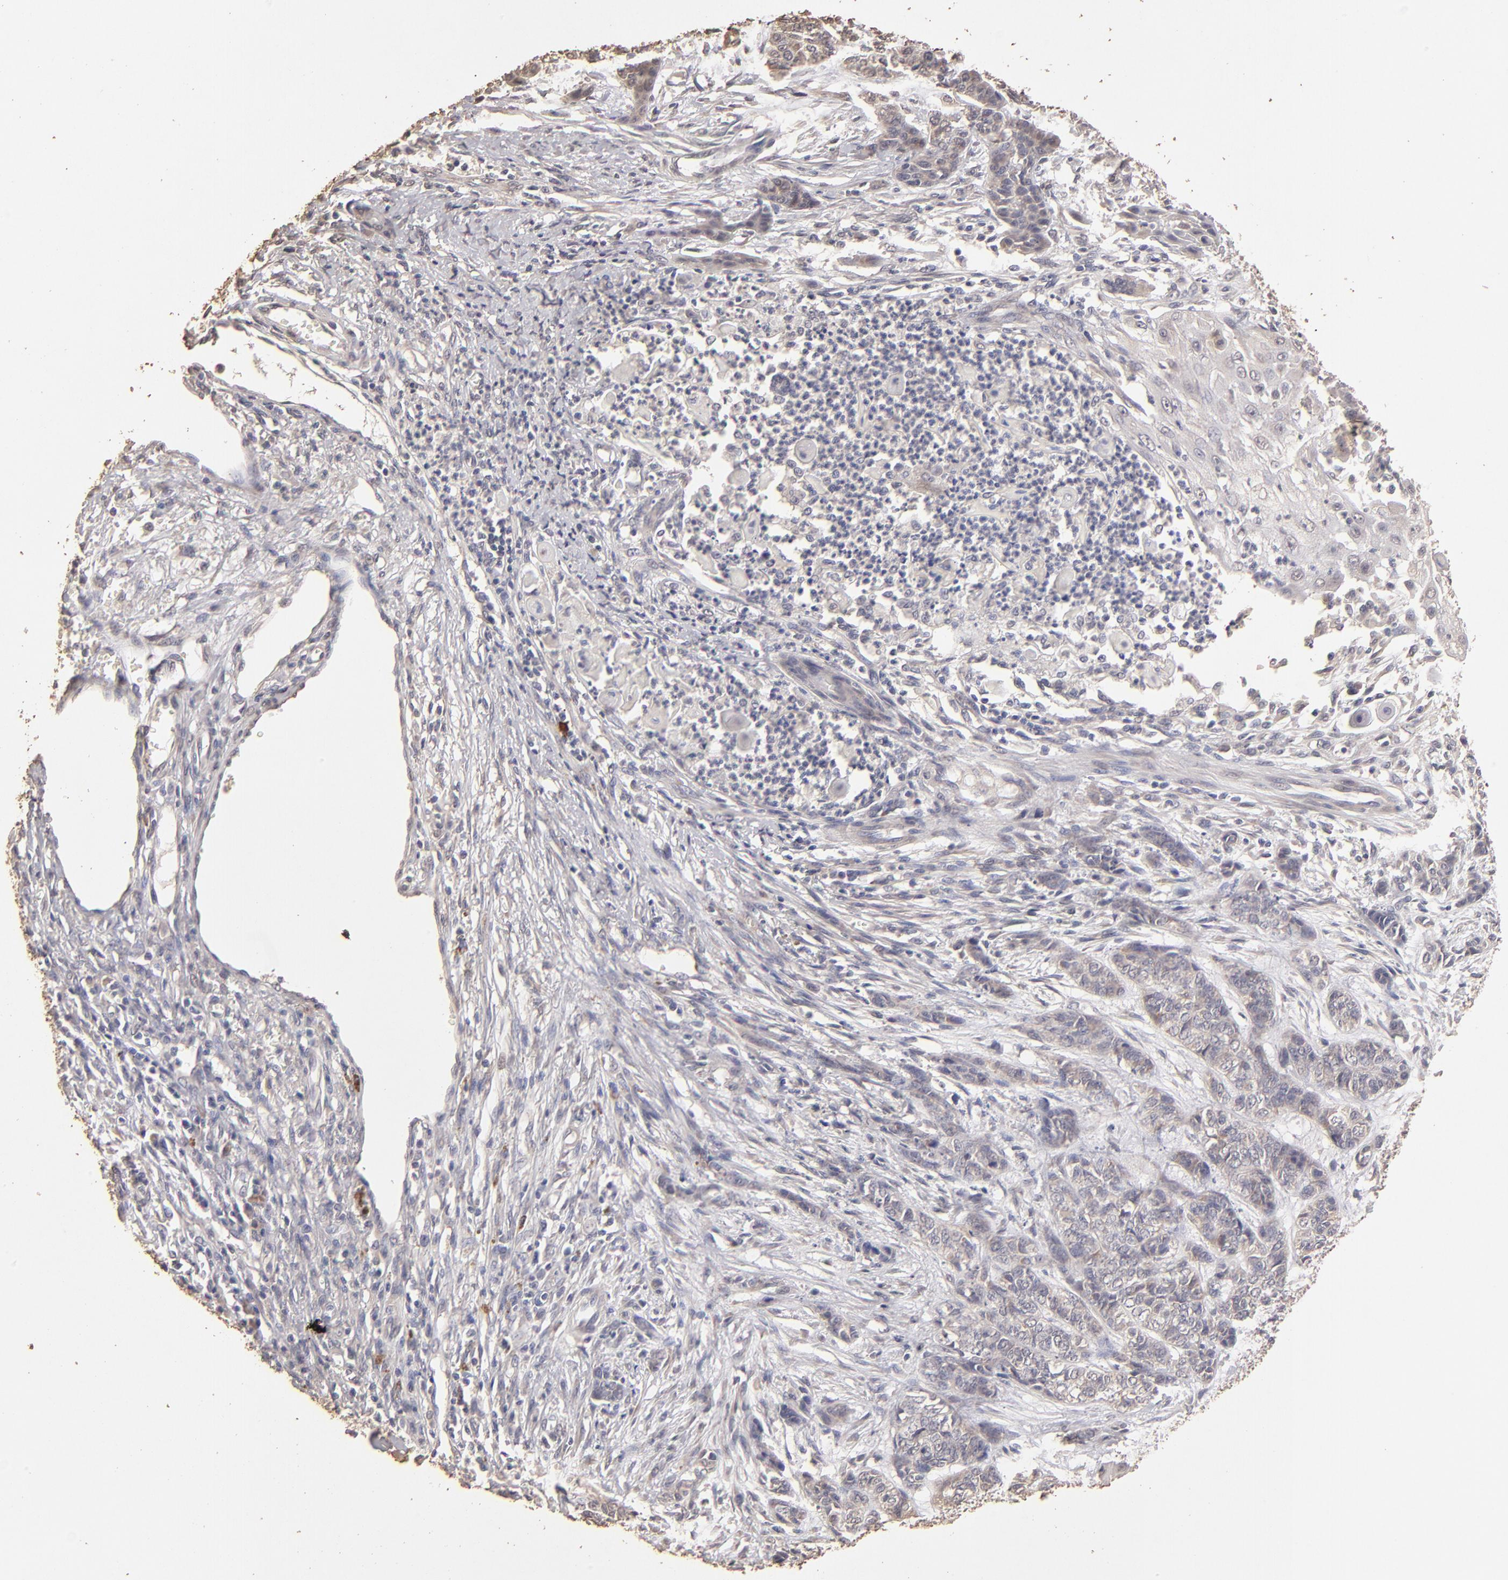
{"staining": {"intensity": "weak", "quantity": "25%-75%", "location": "cytoplasmic/membranous"}, "tissue": "skin cancer", "cell_type": "Tumor cells", "image_type": "cancer", "snomed": [{"axis": "morphology", "description": "Basal cell carcinoma"}, {"axis": "topography", "description": "Skin"}], "caption": "A high-resolution image shows IHC staining of skin basal cell carcinoma, which shows weak cytoplasmic/membranous staining in approximately 25%-75% of tumor cells.", "gene": "OPHN1", "patient": {"sex": "female", "age": 64}}